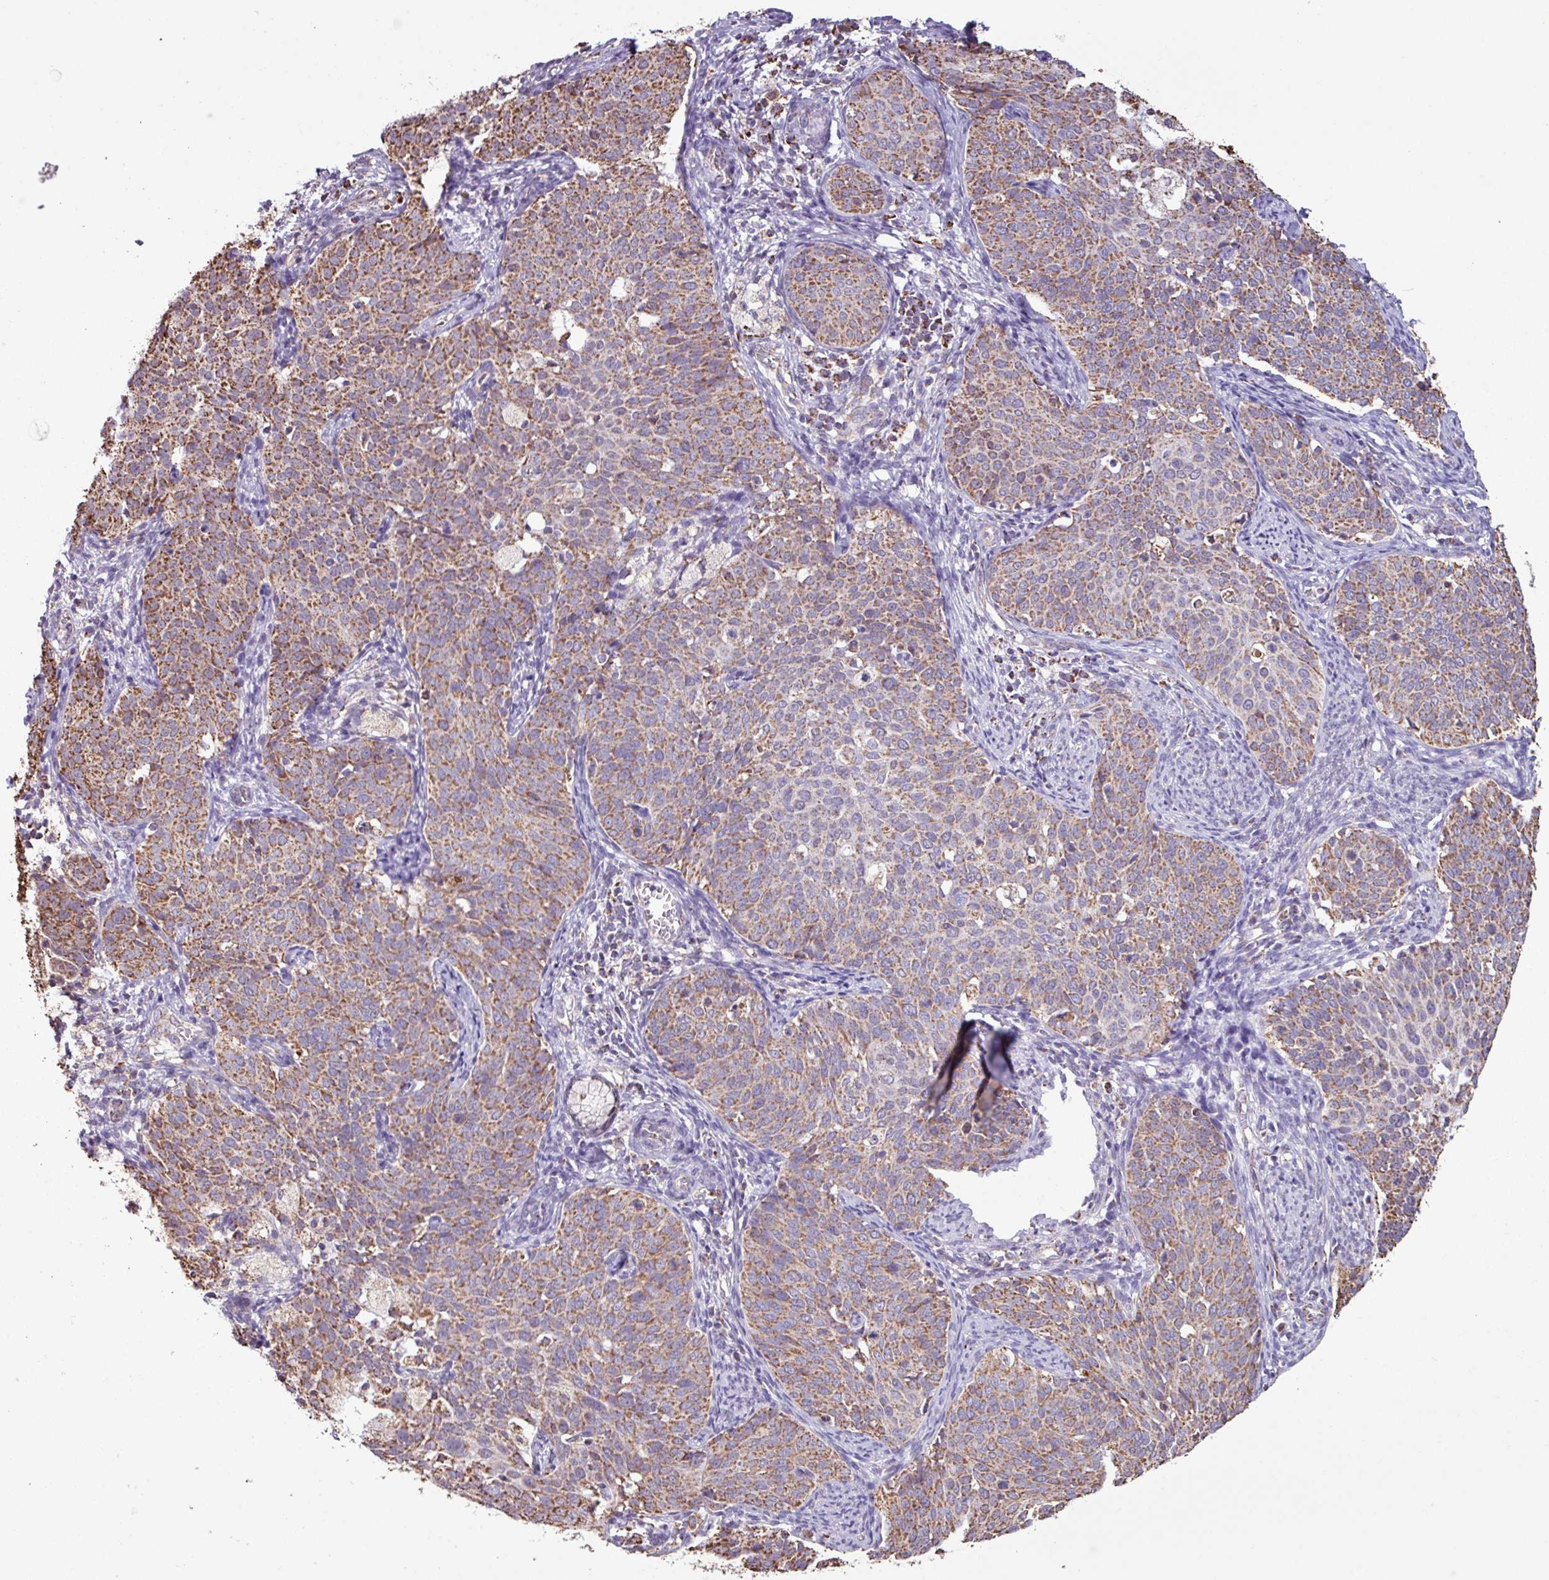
{"staining": {"intensity": "strong", "quantity": ">75%", "location": "cytoplasmic/membranous"}, "tissue": "cervical cancer", "cell_type": "Tumor cells", "image_type": "cancer", "snomed": [{"axis": "morphology", "description": "Squamous cell carcinoma, NOS"}, {"axis": "topography", "description": "Cervix"}], "caption": "This micrograph exhibits immunohistochemistry (IHC) staining of human squamous cell carcinoma (cervical), with high strong cytoplasmic/membranous expression in approximately >75% of tumor cells.", "gene": "ALG8", "patient": {"sex": "female", "age": 44}}